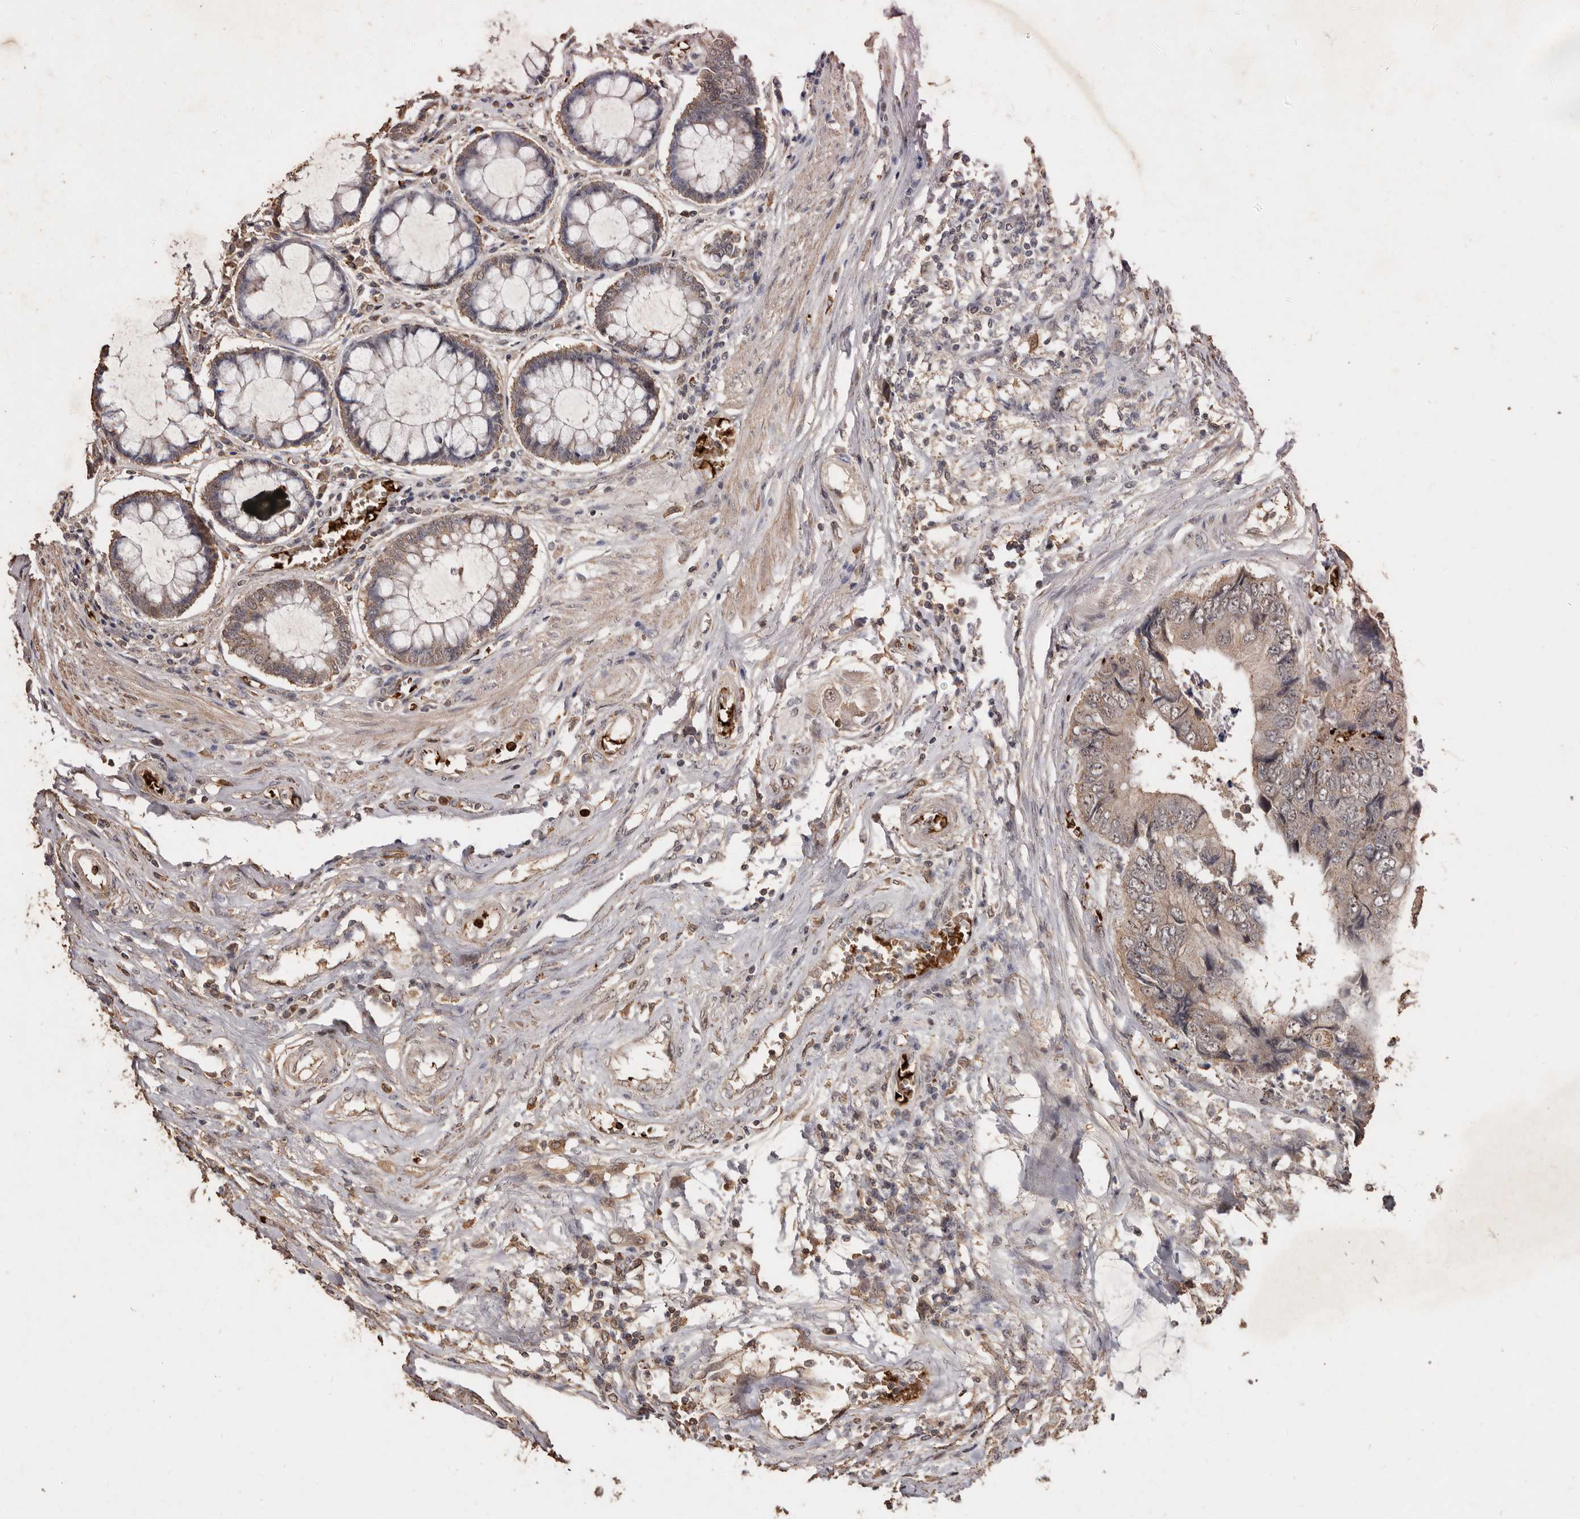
{"staining": {"intensity": "weak", "quantity": ">75%", "location": "cytoplasmic/membranous"}, "tissue": "colorectal cancer", "cell_type": "Tumor cells", "image_type": "cancer", "snomed": [{"axis": "morphology", "description": "Adenocarcinoma, NOS"}, {"axis": "topography", "description": "Rectum"}], "caption": "Immunohistochemistry (IHC) (DAB (3,3'-diaminobenzidine)) staining of human colorectal adenocarcinoma shows weak cytoplasmic/membranous protein positivity in approximately >75% of tumor cells.", "gene": "GRAMD2A", "patient": {"sex": "male", "age": 84}}